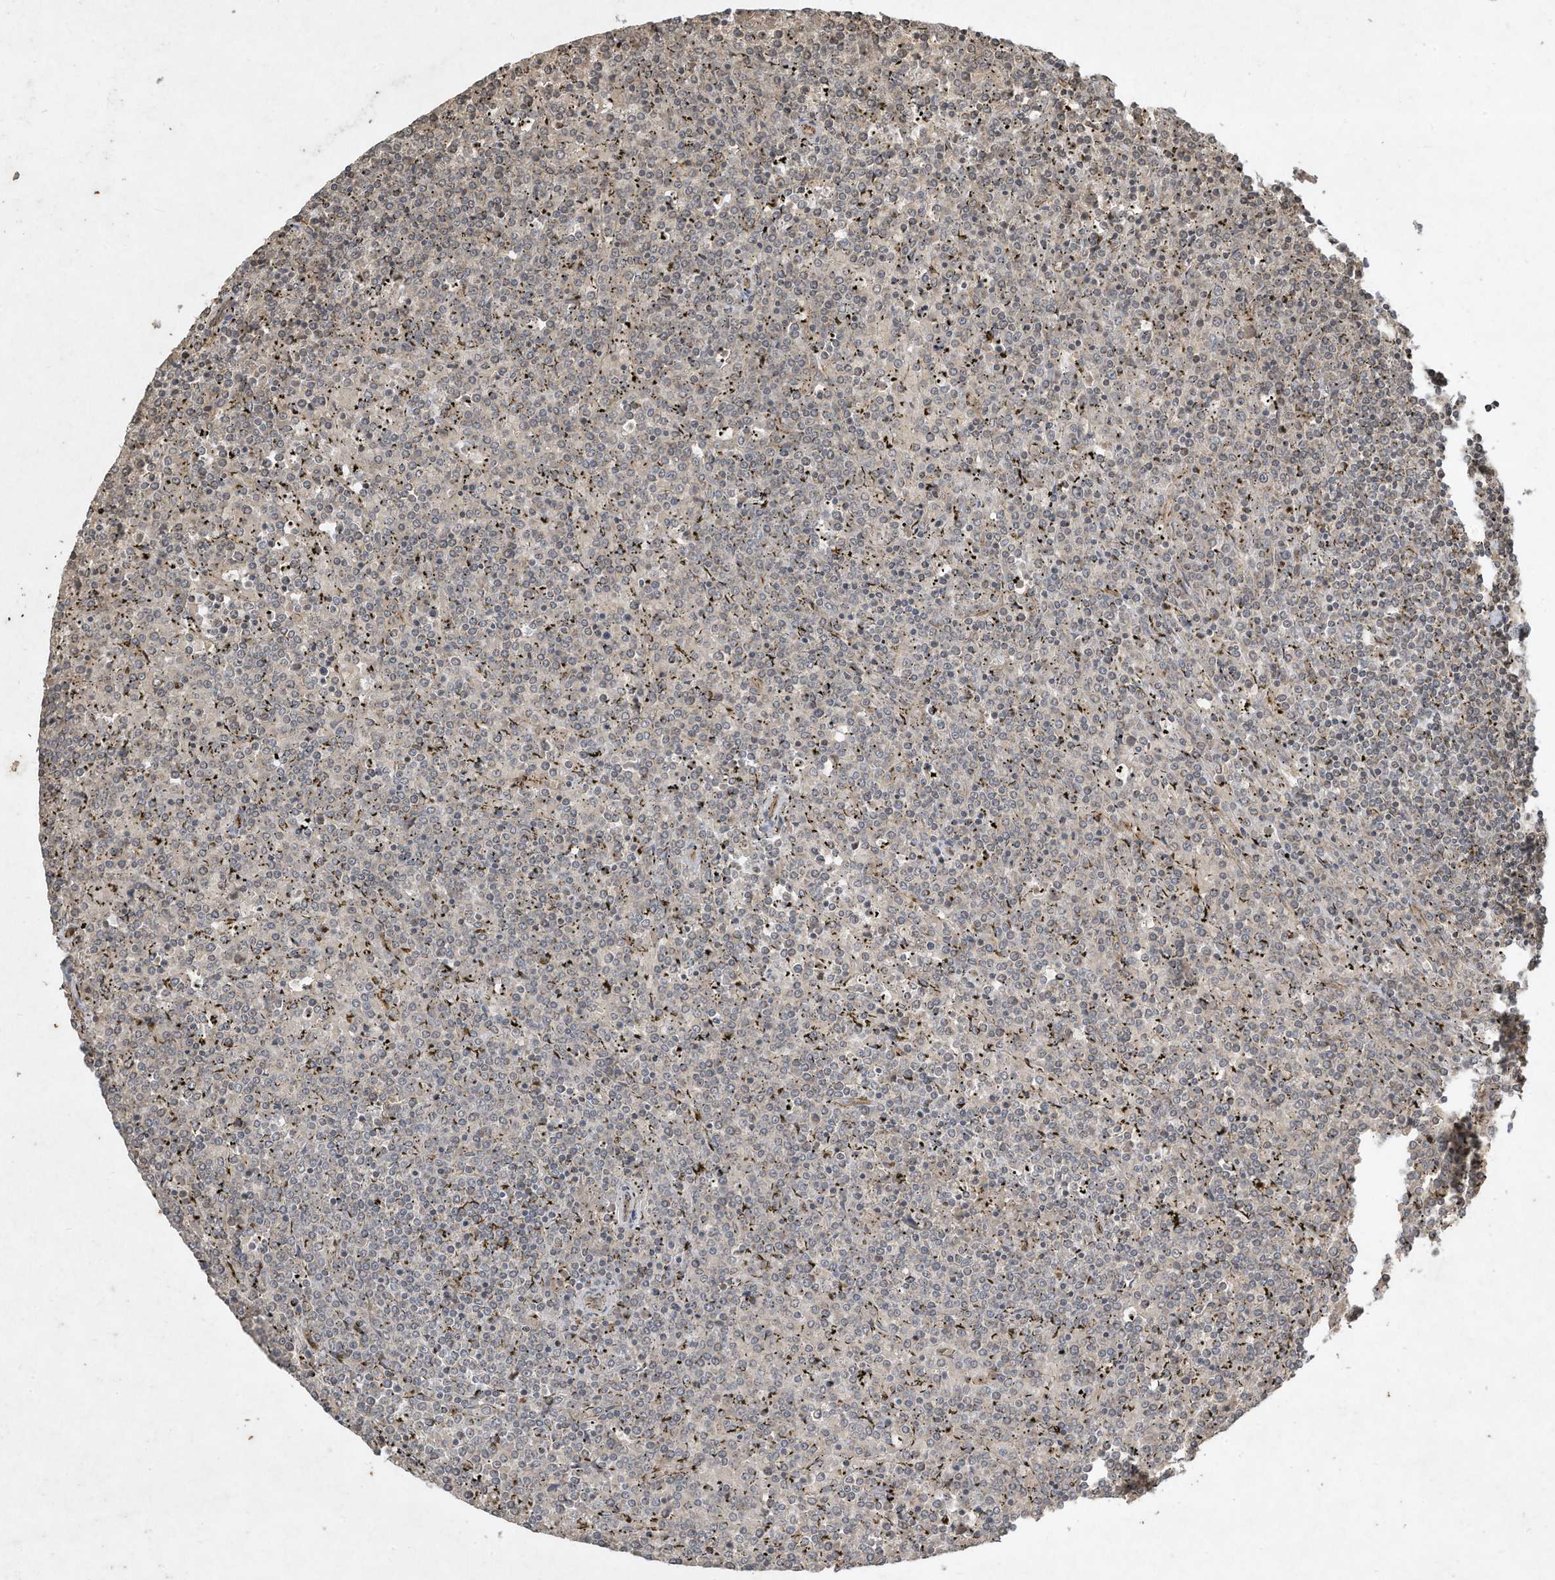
{"staining": {"intensity": "negative", "quantity": "none", "location": "none"}, "tissue": "lymphoma", "cell_type": "Tumor cells", "image_type": "cancer", "snomed": [{"axis": "morphology", "description": "Malignant lymphoma, non-Hodgkin's type, Low grade"}, {"axis": "topography", "description": "Spleen"}], "caption": "Protein analysis of malignant lymphoma, non-Hodgkin's type (low-grade) displays no significant staining in tumor cells.", "gene": "MATN2", "patient": {"sex": "female", "age": 19}}